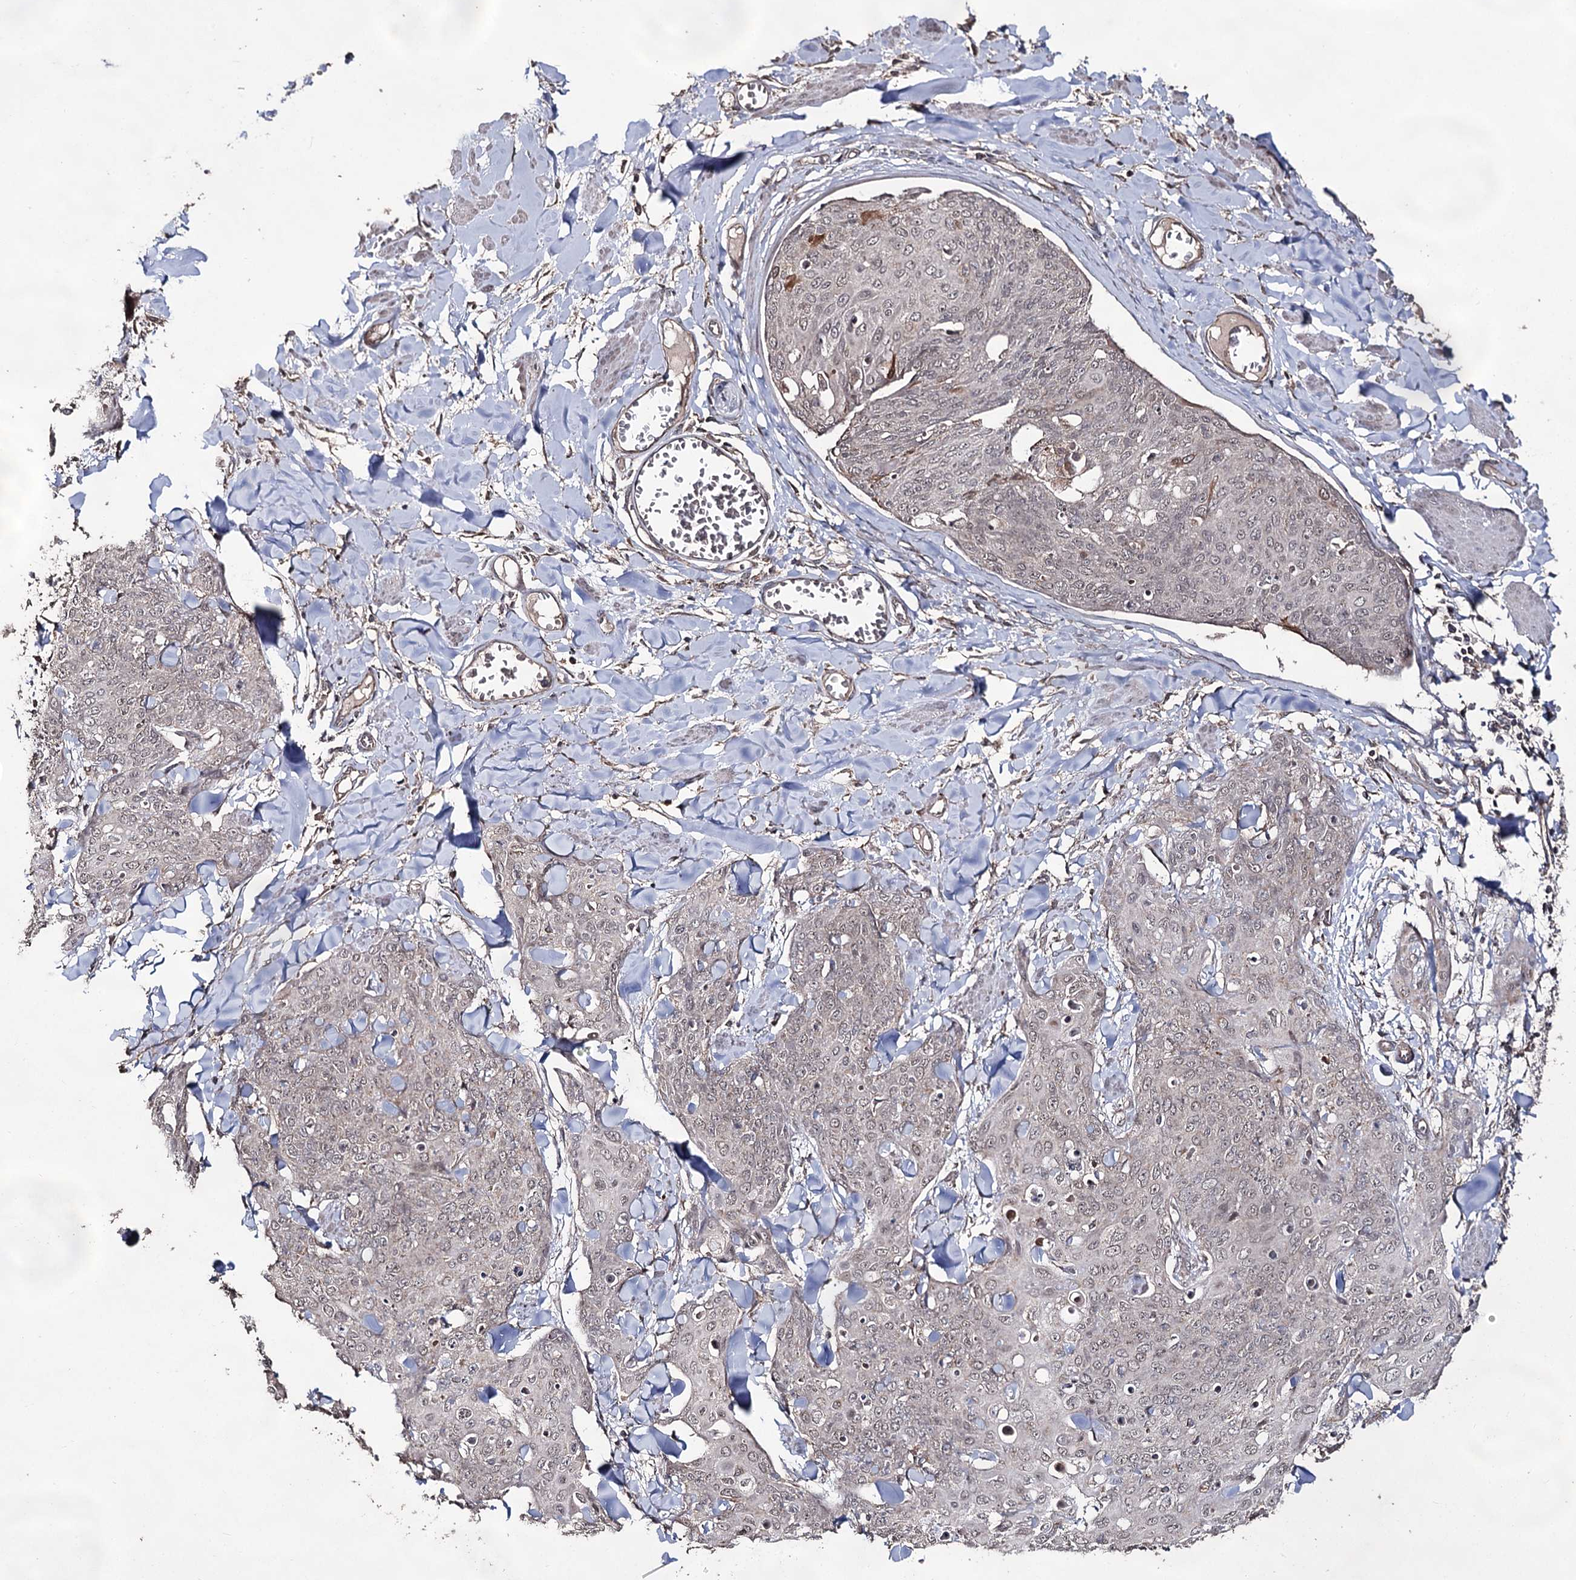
{"staining": {"intensity": "negative", "quantity": "none", "location": "none"}, "tissue": "skin cancer", "cell_type": "Tumor cells", "image_type": "cancer", "snomed": [{"axis": "morphology", "description": "Squamous cell carcinoma, NOS"}, {"axis": "topography", "description": "Skin"}, {"axis": "topography", "description": "Vulva"}], "caption": "Immunohistochemical staining of human skin cancer (squamous cell carcinoma) demonstrates no significant expression in tumor cells.", "gene": "ACTR6", "patient": {"sex": "female", "age": 85}}